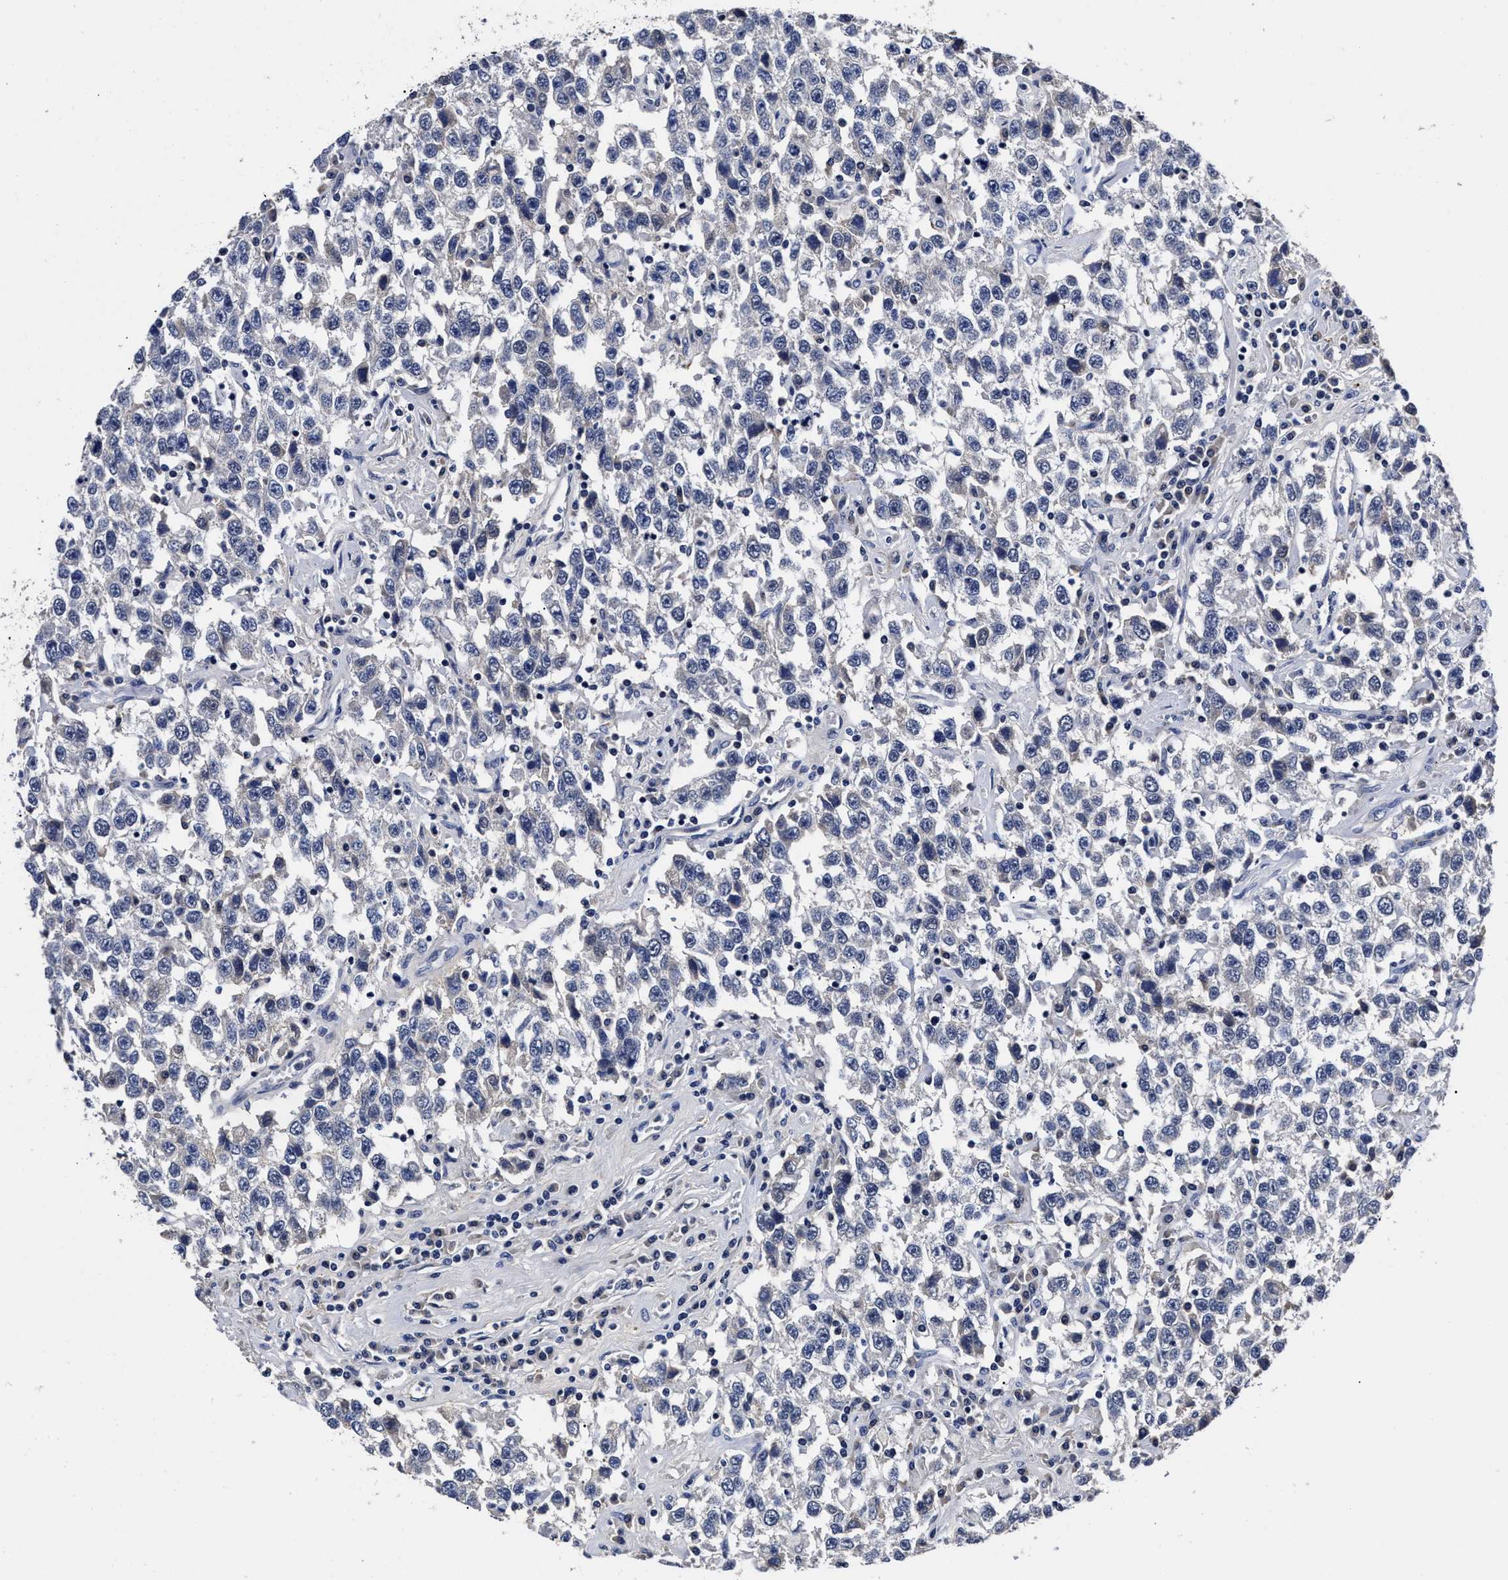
{"staining": {"intensity": "negative", "quantity": "none", "location": "none"}, "tissue": "testis cancer", "cell_type": "Tumor cells", "image_type": "cancer", "snomed": [{"axis": "morphology", "description": "Seminoma, NOS"}, {"axis": "topography", "description": "Testis"}], "caption": "Tumor cells show no significant positivity in testis seminoma.", "gene": "OLFML2A", "patient": {"sex": "male", "age": 41}}